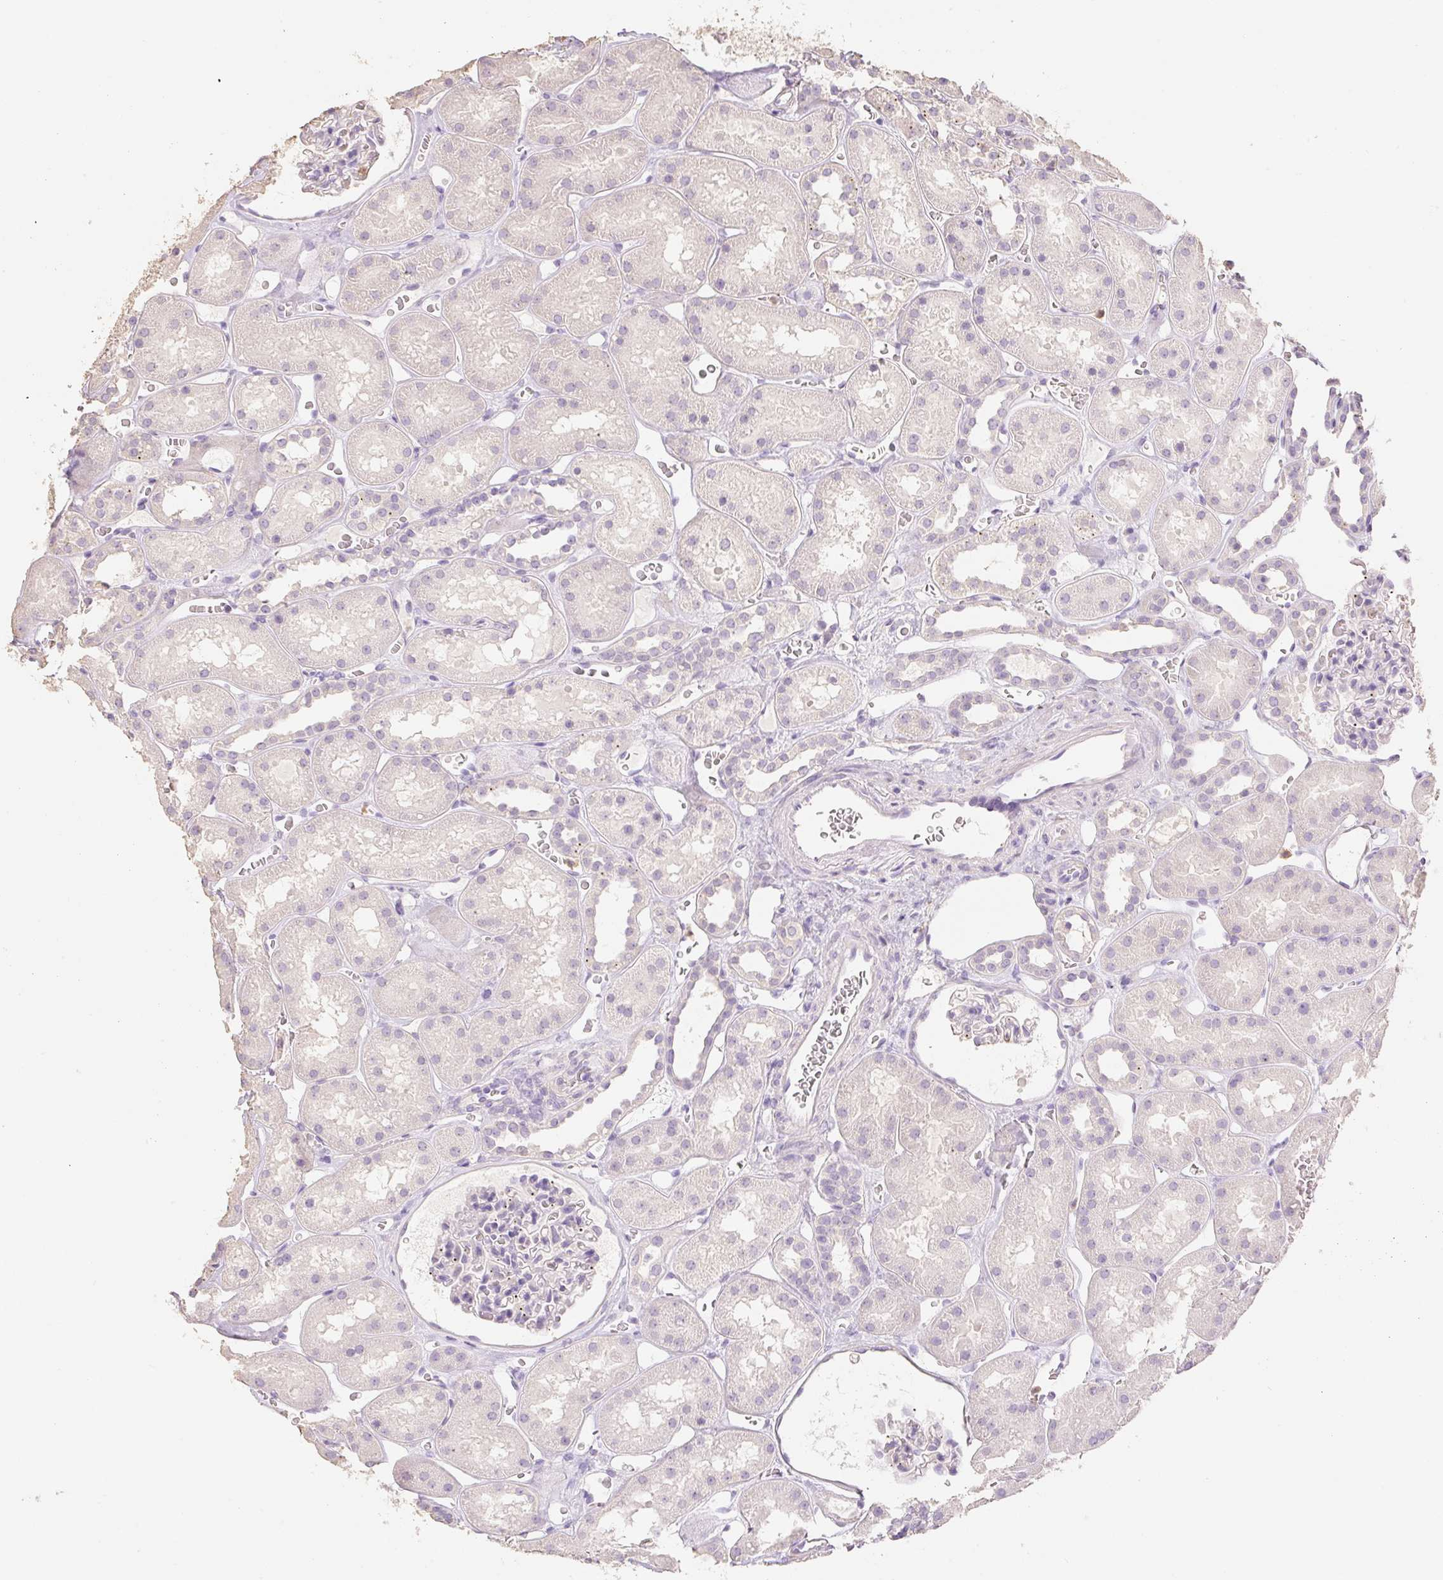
{"staining": {"intensity": "negative", "quantity": "none", "location": "none"}, "tissue": "kidney", "cell_type": "Cells in glomeruli", "image_type": "normal", "snomed": [{"axis": "morphology", "description": "Normal tissue, NOS"}, {"axis": "topography", "description": "Kidney"}], "caption": "High power microscopy micrograph of an immunohistochemistry (IHC) micrograph of normal kidney, revealing no significant staining in cells in glomeruli.", "gene": "MBOAT7", "patient": {"sex": "female", "age": 41}}